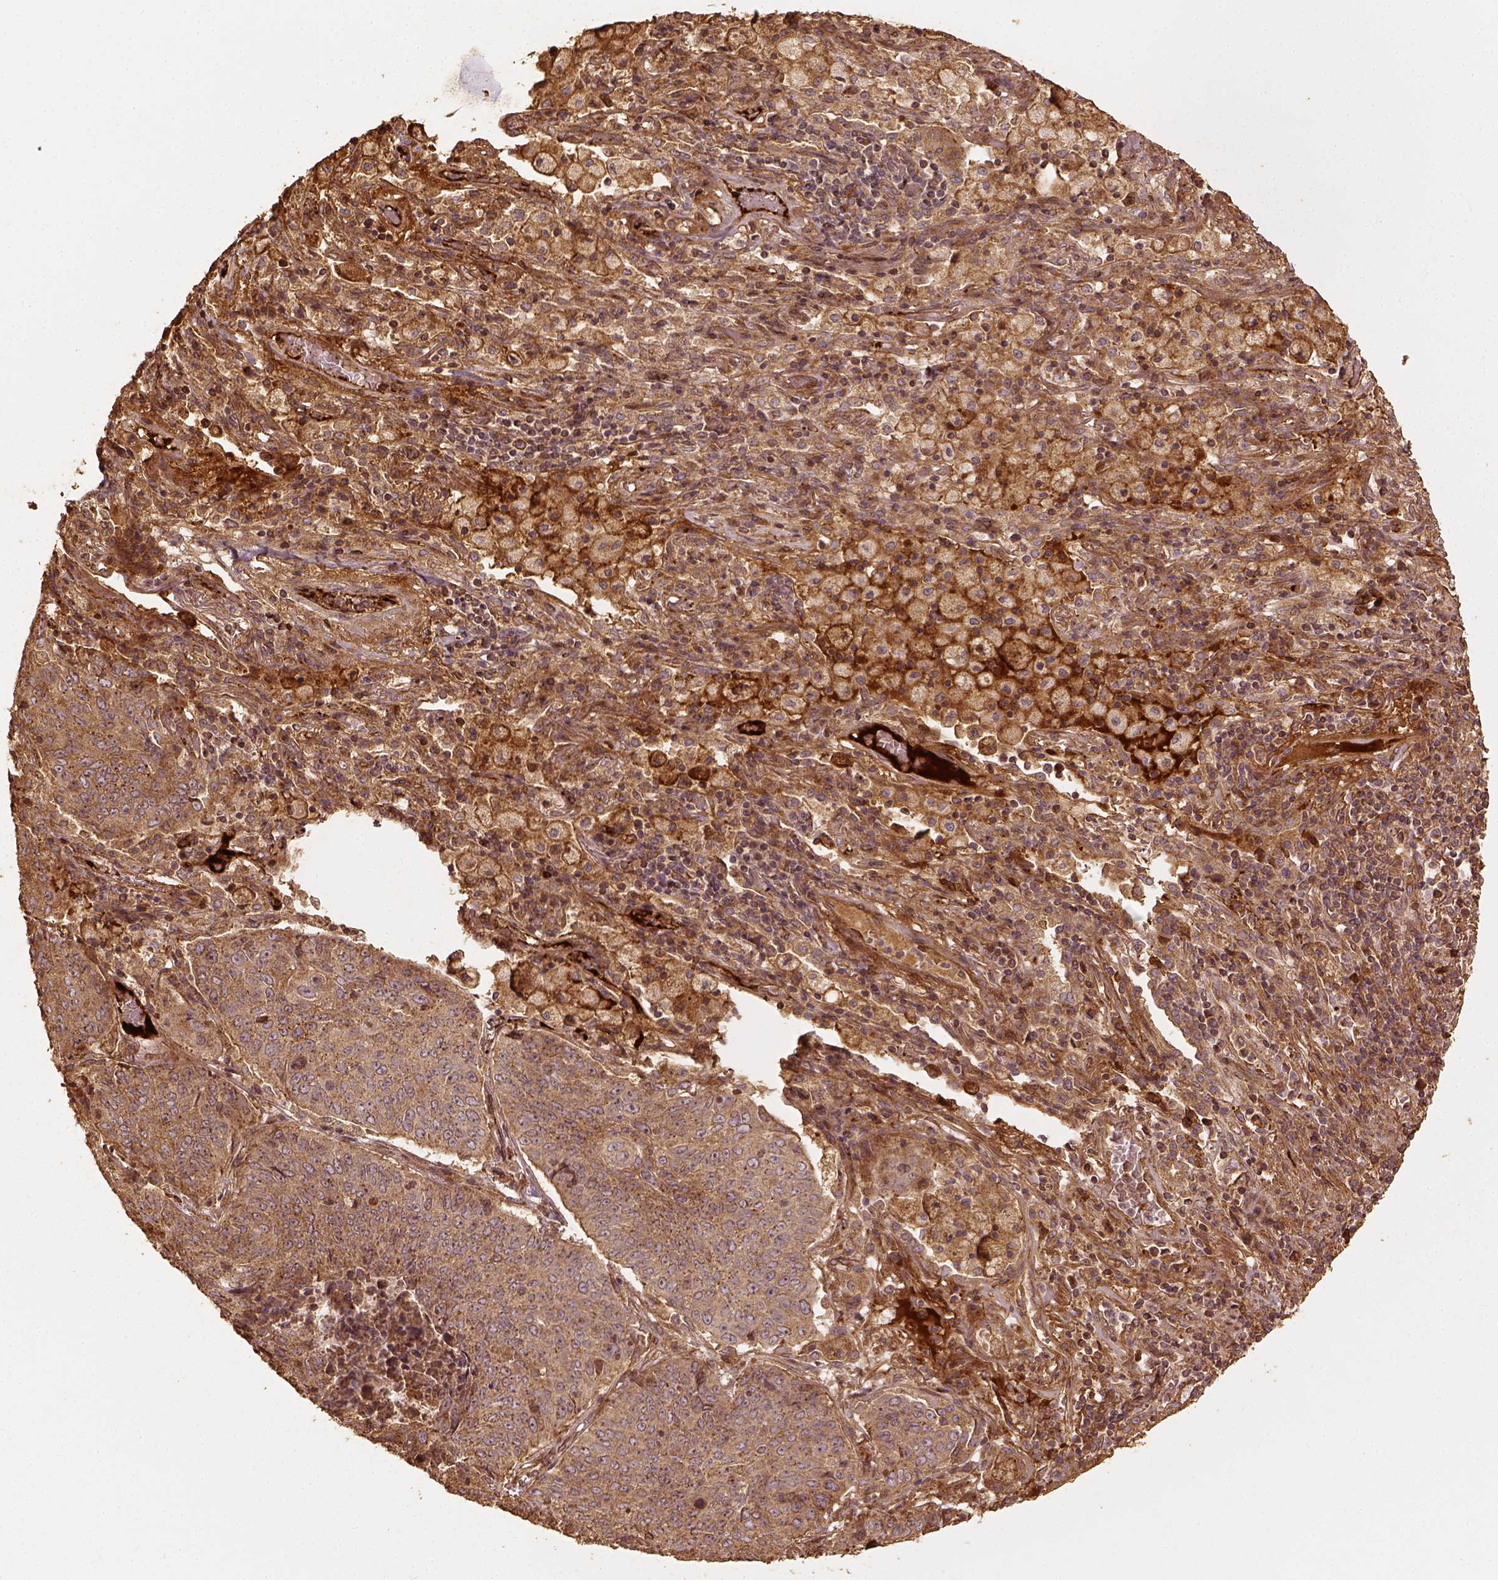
{"staining": {"intensity": "weak", "quantity": ">75%", "location": "cytoplasmic/membranous"}, "tissue": "lung cancer", "cell_type": "Tumor cells", "image_type": "cancer", "snomed": [{"axis": "morphology", "description": "Normal tissue, NOS"}, {"axis": "morphology", "description": "Squamous cell carcinoma, NOS"}, {"axis": "topography", "description": "Bronchus"}, {"axis": "topography", "description": "Lung"}], "caption": "Protein expression analysis of human lung squamous cell carcinoma reveals weak cytoplasmic/membranous staining in approximately >75% of tumor cells.", "gene": "VEGFA", "patient": {"sex": "male", "age": 64}}